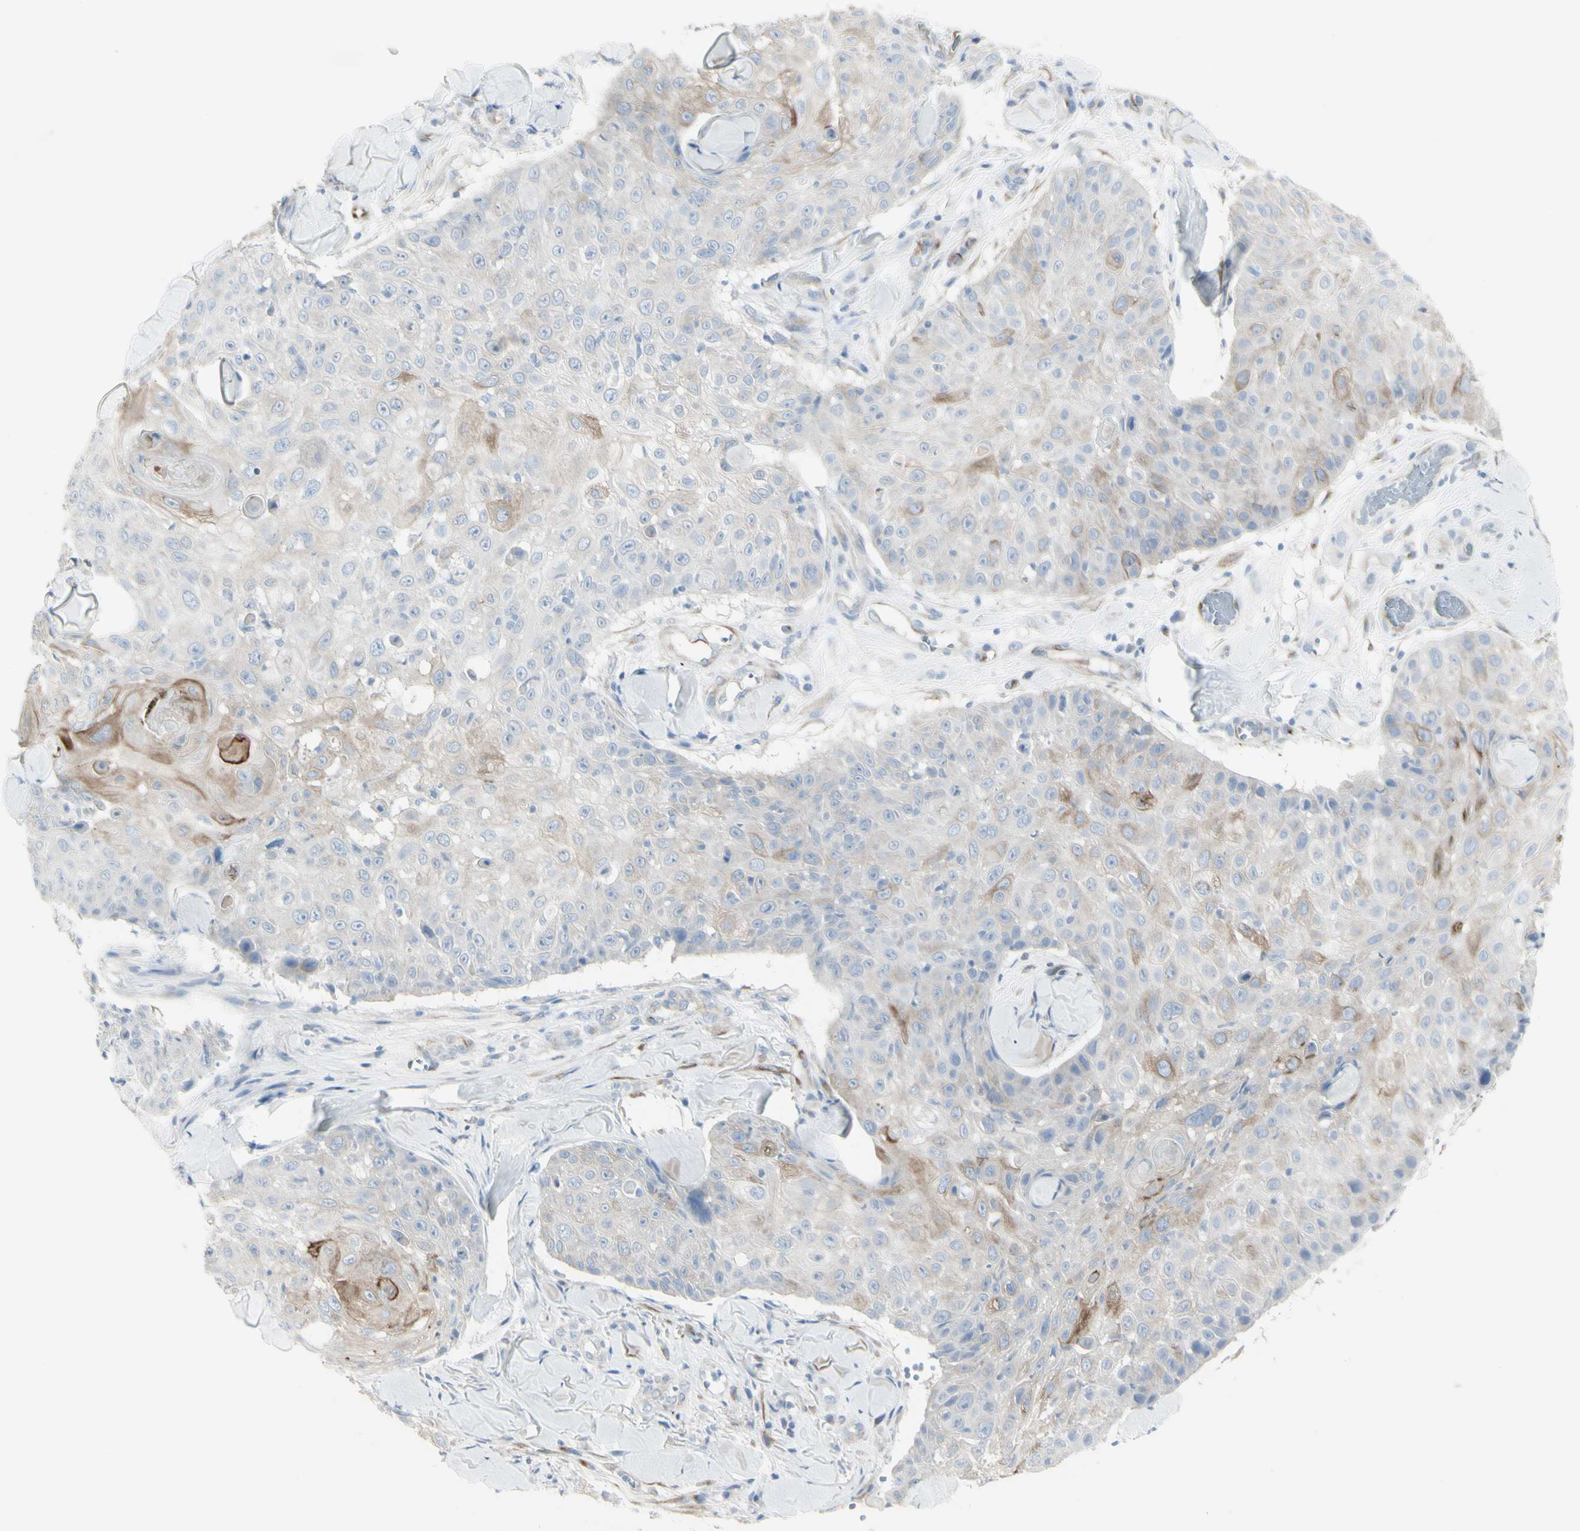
{"staining": {"intensity": "weak", "quantity": "<25%", "location": "cytoplasmic/membranous"}, "tissue": "skin cancer", "cell_type": "Tumor cells", "image_type": "cancer", "snomed": [{"axis": "morphology", "description": "Squamous cell carcinoma, NOS"}, {"axis": "topography", "description": "Skin"}], "caption": "IHC photomicrograph of neoplastic tissue: skin squamous cell carcinoma stained with DAB displays no significant protein expression in tumor cells.", "gene": "ENSG00000198211", "patient": {"sex": "male", "age": 86}}